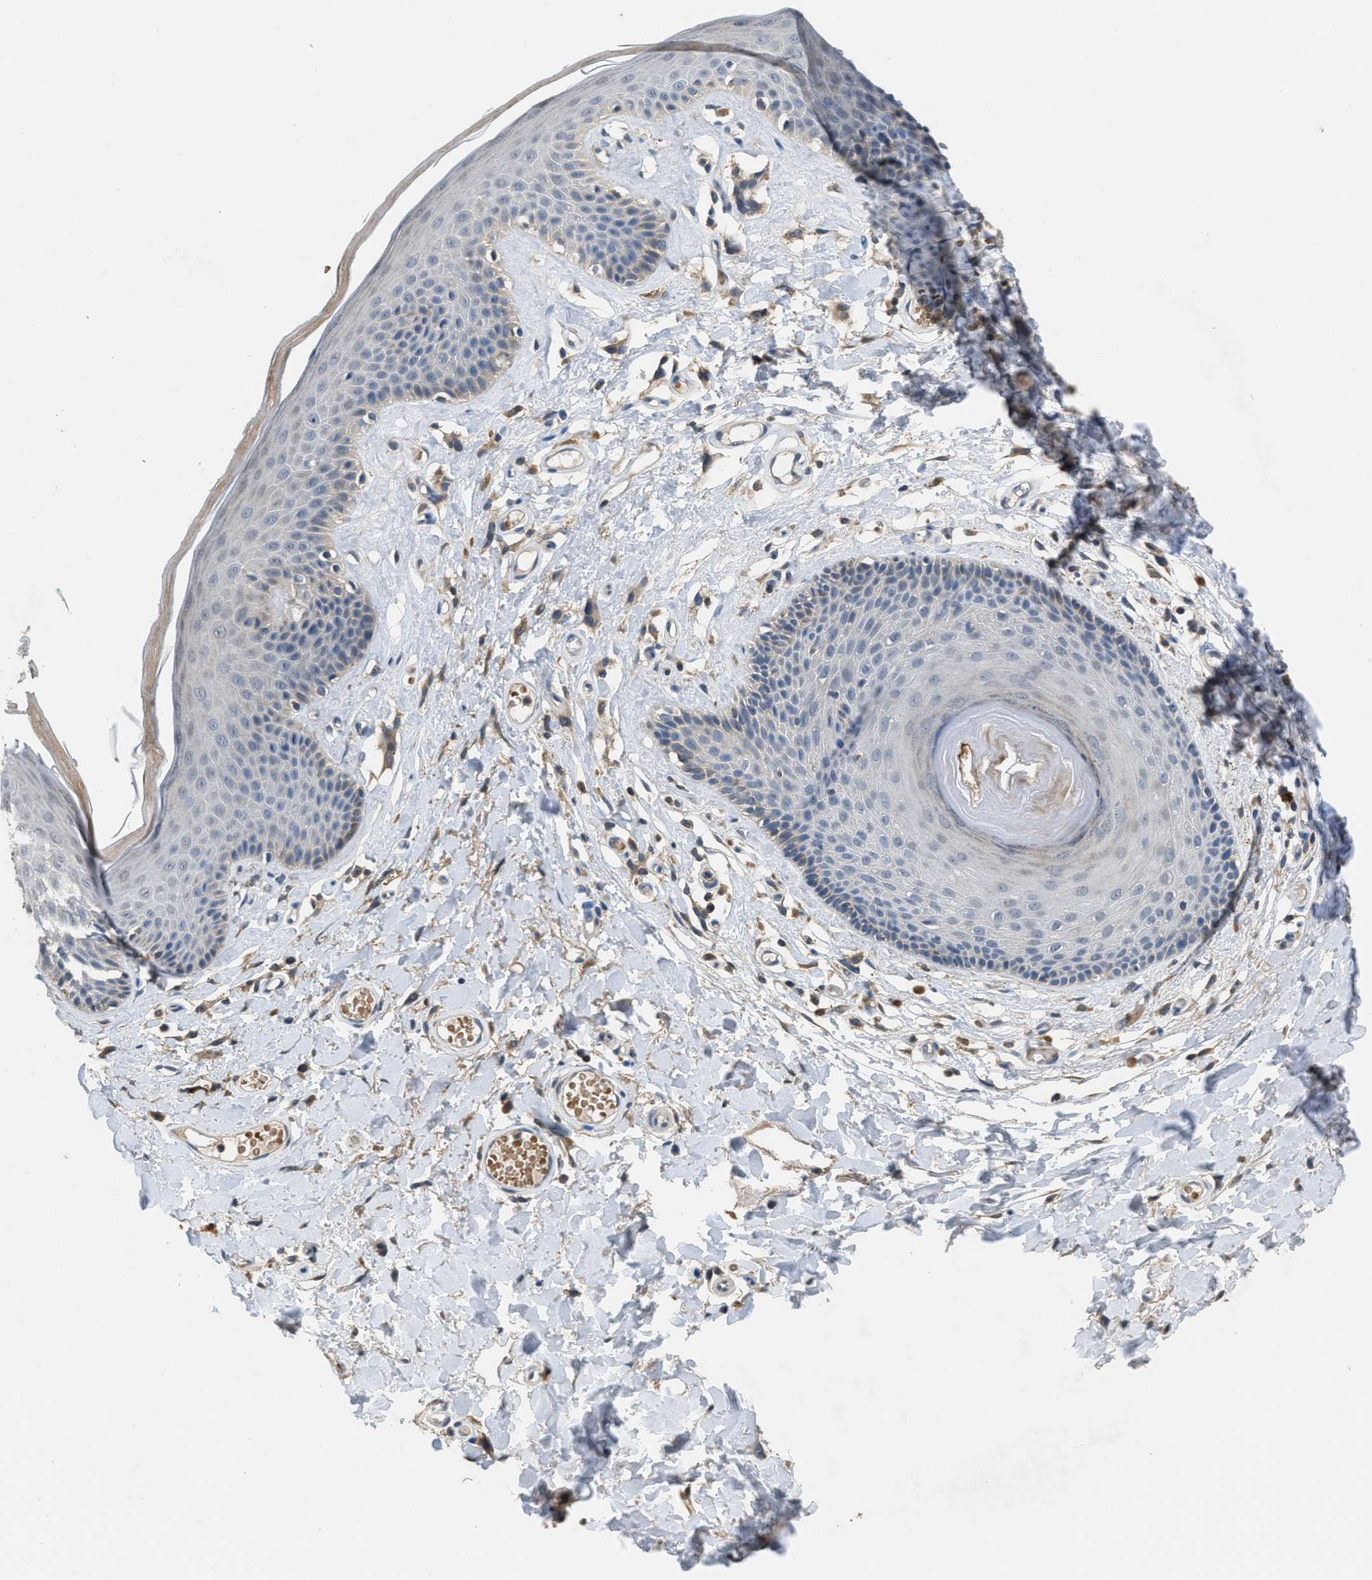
{"staining": {"intensity": "weak", "quantity": "<25%", "location": "cytoplasmic/membranous"}, "tissue": "skin", "cell_type": "Epidermal cells", "image_type": "normal", "snomed": [{"axis": "morphology", "description": "Normal tissue, NOS"}, {"axis": "topography", "description": "Vulva"}], "caption": "Human skin stained for a protein using immunohistochemistry exhibits no staining in epidermal cells.", "gene": "DGKE", "patient": {"sex": "female", "age": 73}}